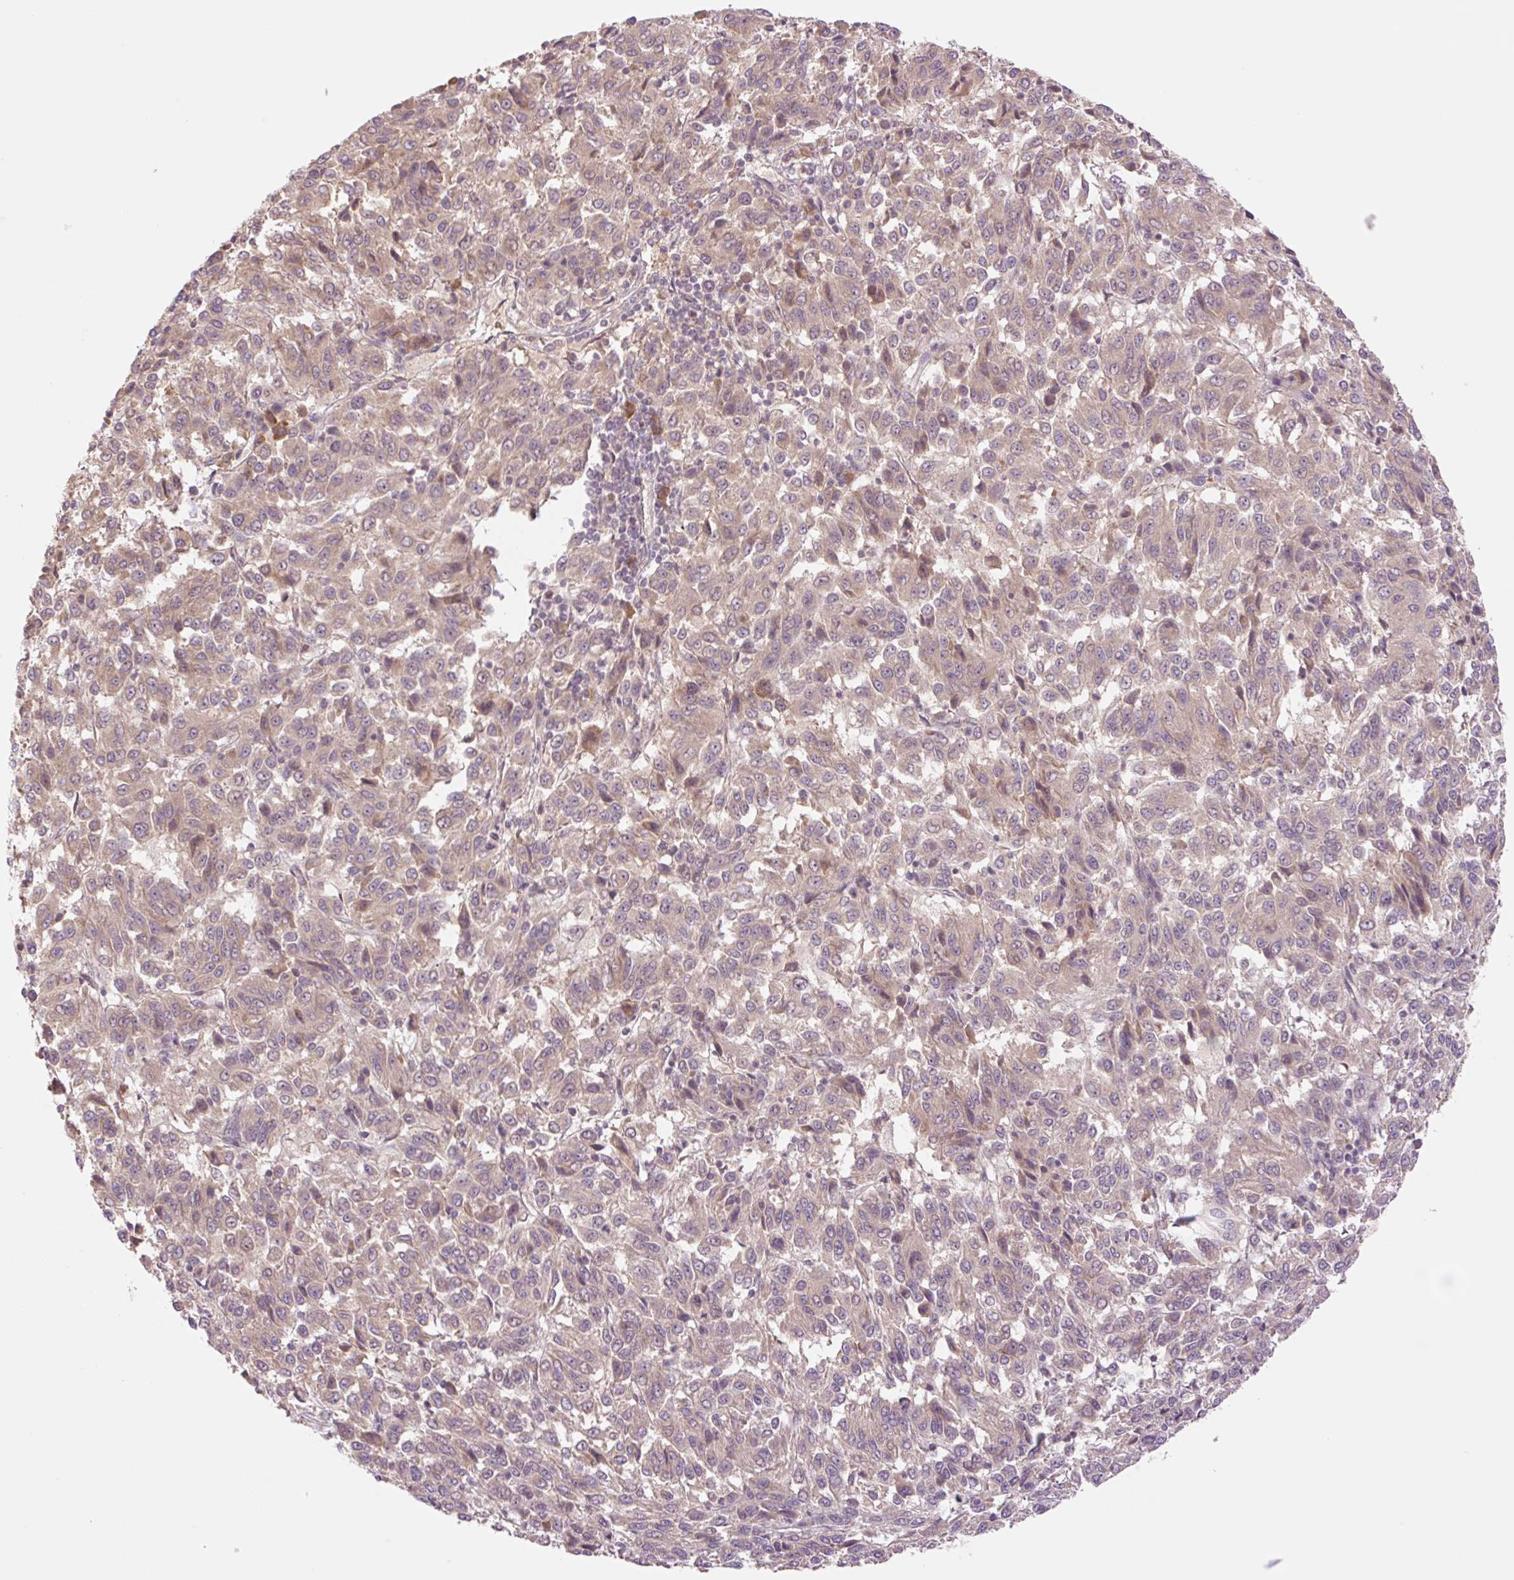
{"staining": {"intensity": "weak", "quantity": "25%-75%", "location": "cytoplasmic/membranous"}, "tissue": "melanoma", "cell_type": "Tumor cells", "image_type": "cancer", "snomed": [{"axis": "morphology", "description": "Malignant melanoma, Metastatic site"}, {"axis": "topography", "description": "Lung"}], "caption": "The immunohistochemical stain shows weak cytoplasmic/membranous staining in tumor cells of melanoma tissue. The protein of interest is shown in brown color, while the nuclei are stained blue.", "gene": "YJU2B", "patient": {"sex": "male", "age": 64}}